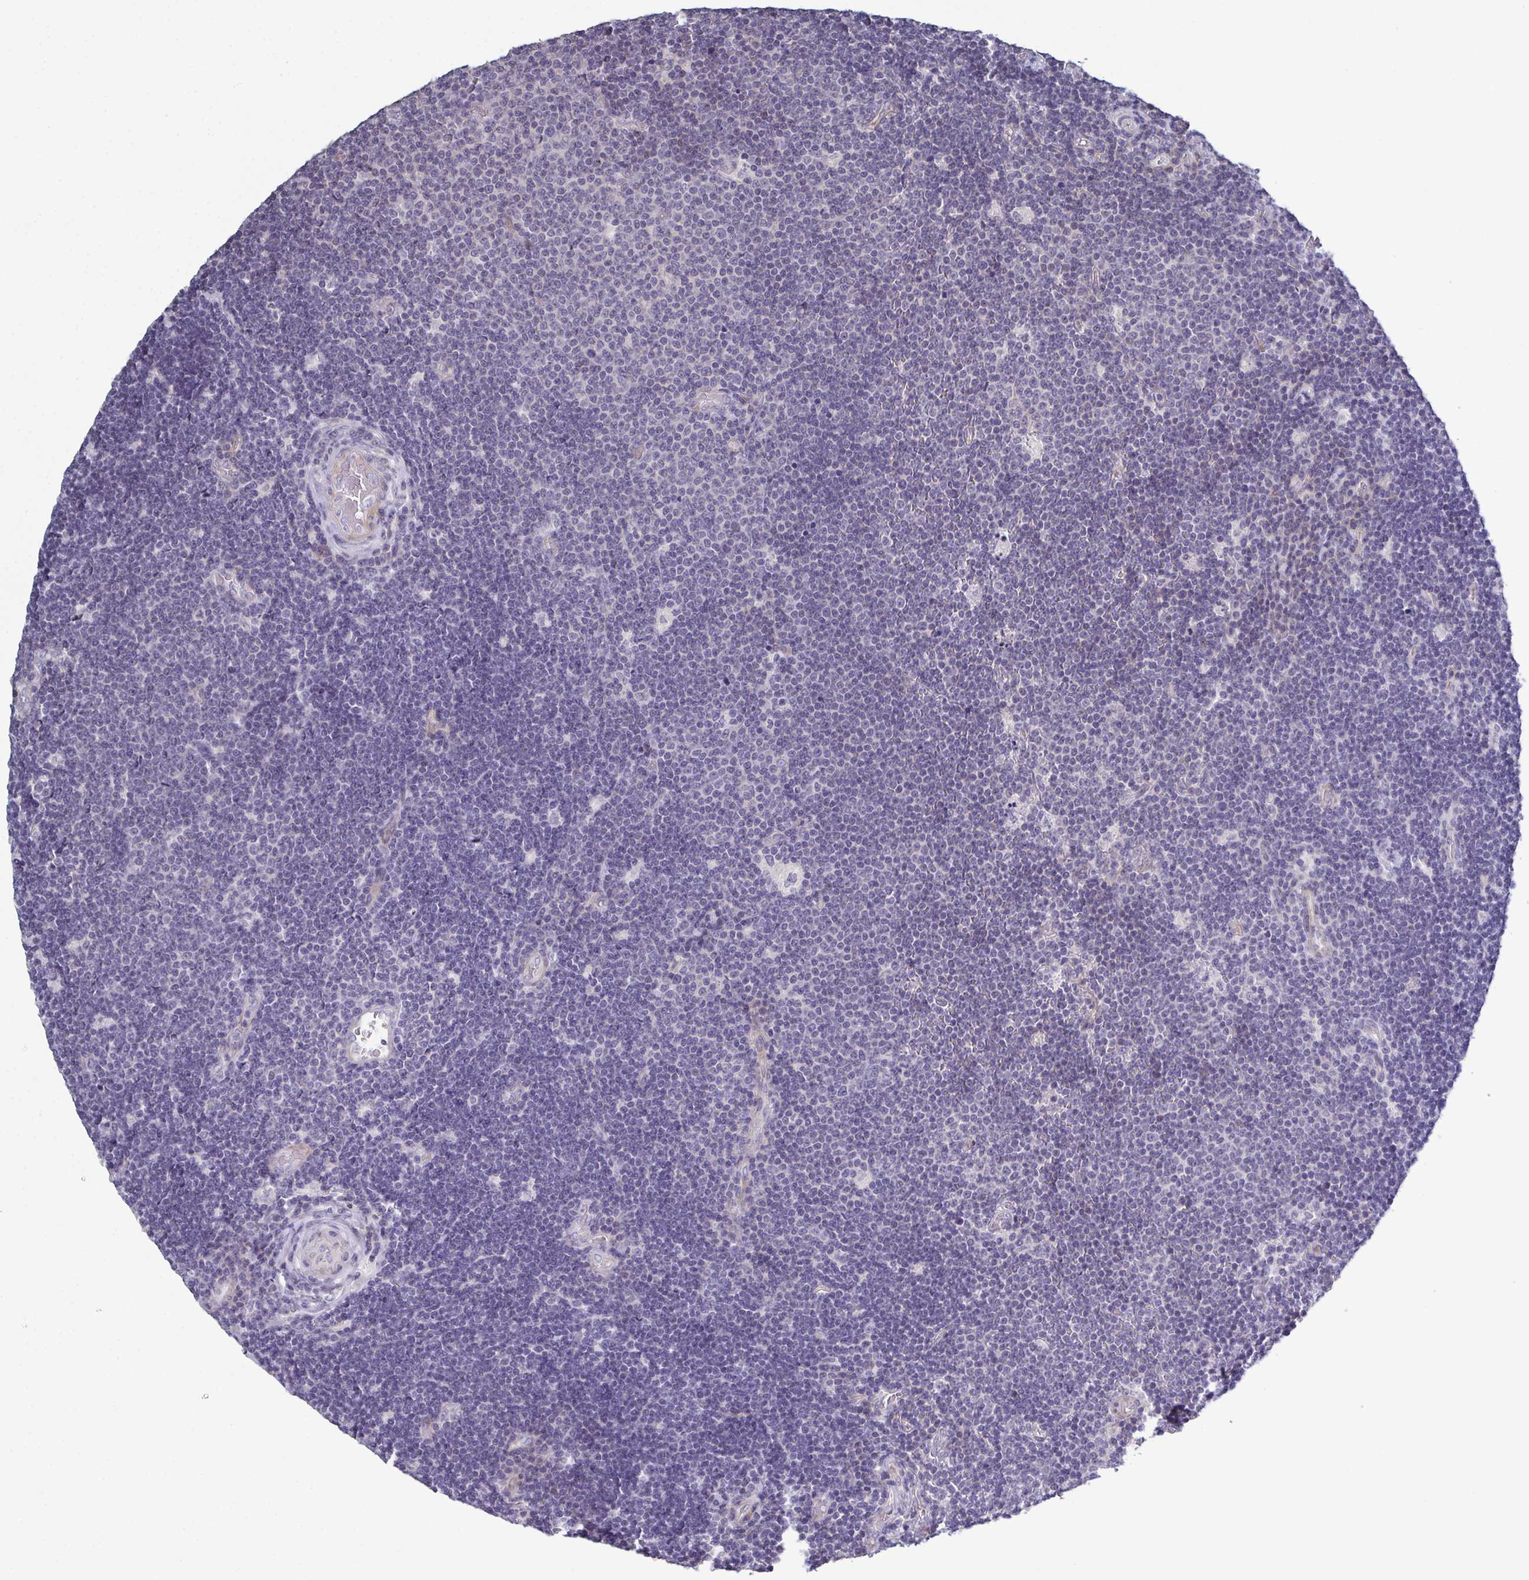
{"staining": {"intensity": "negative", "quantity": "none", "location": "none"}, "tissue": "lymphoma", "cell_type": "Tumor cells", "image_type": "cancer", "snomed": [{"axis": "morphology", "description": "Malignant lymphoma, non-Hodgkin's type, Low grade"}, {"axis": "topography", "description": "Brain"}], "caption": "Tumor cells are negative for brown protein staining in low-grade malignant lymphoma, non-Hodgkin's type.", "gene": "GLDC", "patient": {"sex": "female", "age": 66}}